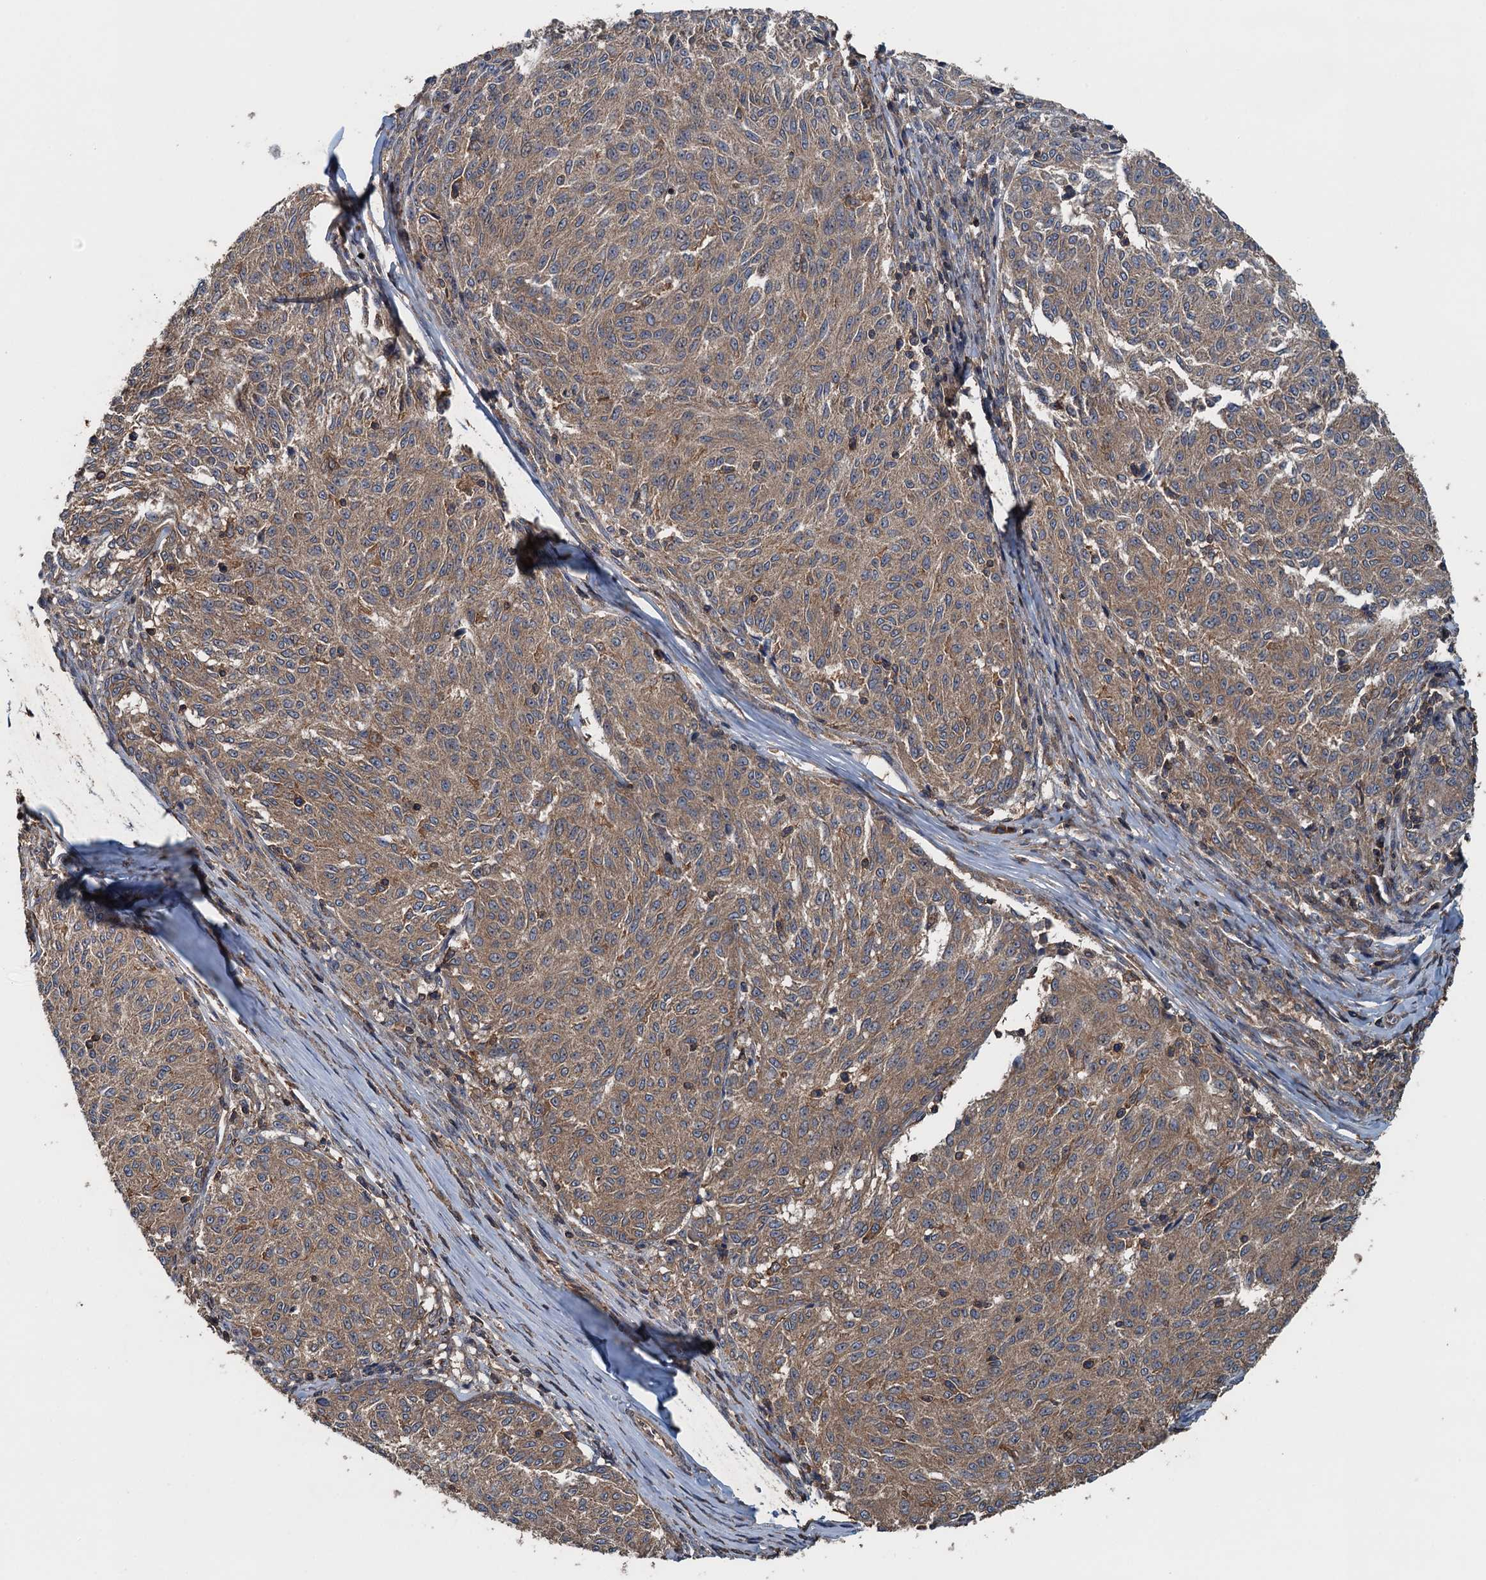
{"staining": {"intensity": "moderate", "quantity": ">75%", "location": "cytoplasmic/membranous"}, "tissue": "melanoma", "cell_type": "Tumor cells", "image_type": "cancer", "snomed": [{"axis": "morphology", "description": "Malignant melanoma, NOS"}, {"axis": "topography", "description": "Skin"}], "caption": "The histopathology image exhibits staining of melanoma, revealing moderate cytoplasmic/membranous protein staining (brown color) within tumor cells. Using DAB (3,3'-diaminobenzidine) (brown) and hematoxylin (blue) stains, captured at high magnification using brightfield microscopy.", "gene": "BORCS5", "patient": {"sex": "female", "age": 72}}